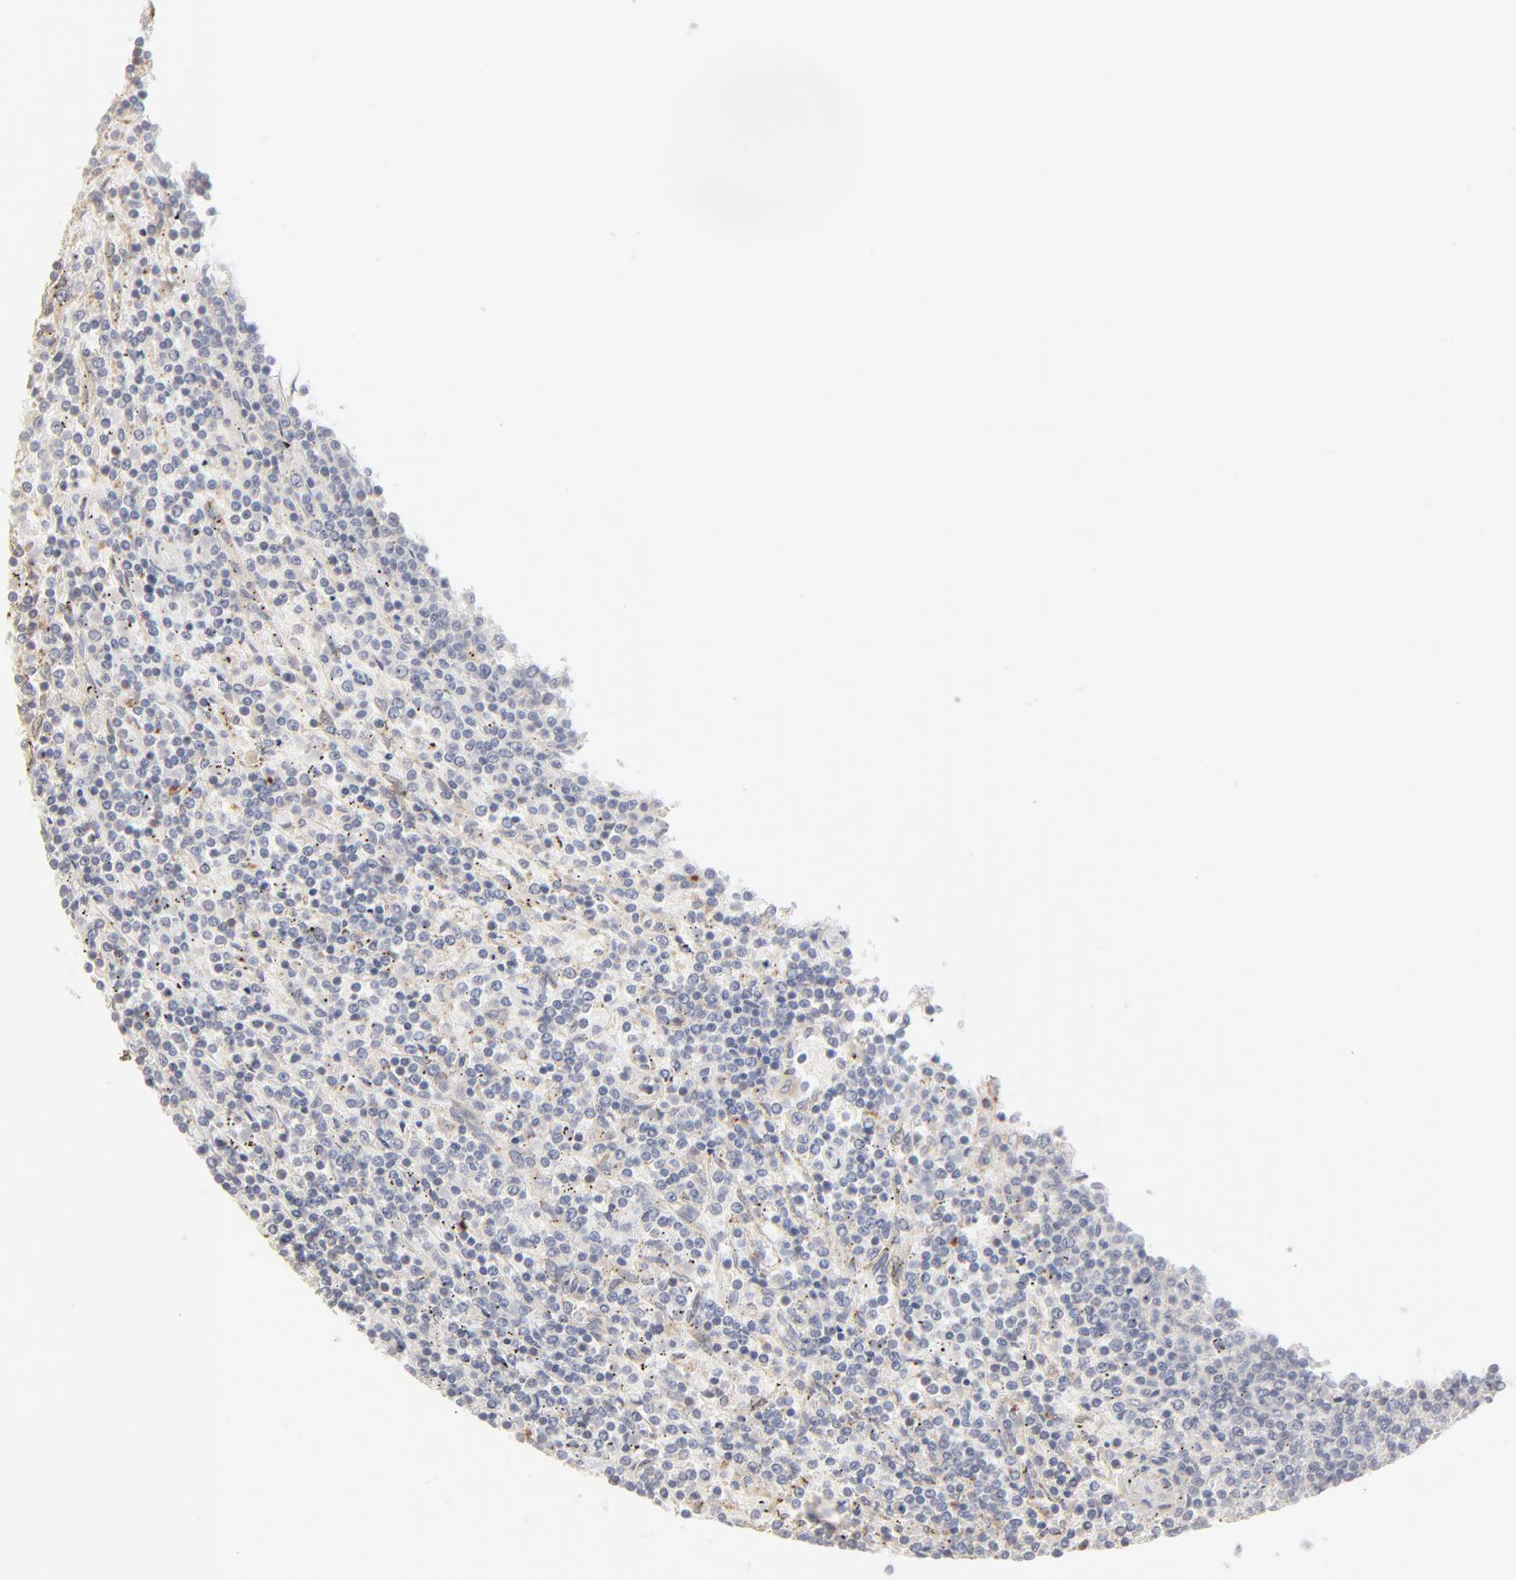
{"staining": {"intensity": "negative", "quantity": "none", "location": "none"}, "tissue": "lymphoma", "cell_type": "Tumor cells", "image_type": "cancer", "snomed": [{"axis": "morphology", "description": "Malignant lymphoma, non-Hodgkin's type, Low grade"}, {"axis": "topography", "description": "Spleen"}], "caption": "DAB immunohistochemical staining of human low-grade malignant lymphoma, non-Hodgkin's type shows no significant staining in tumor cells.", "gene": "POMT2", "patient": {"sex": "female", "age": 50}}